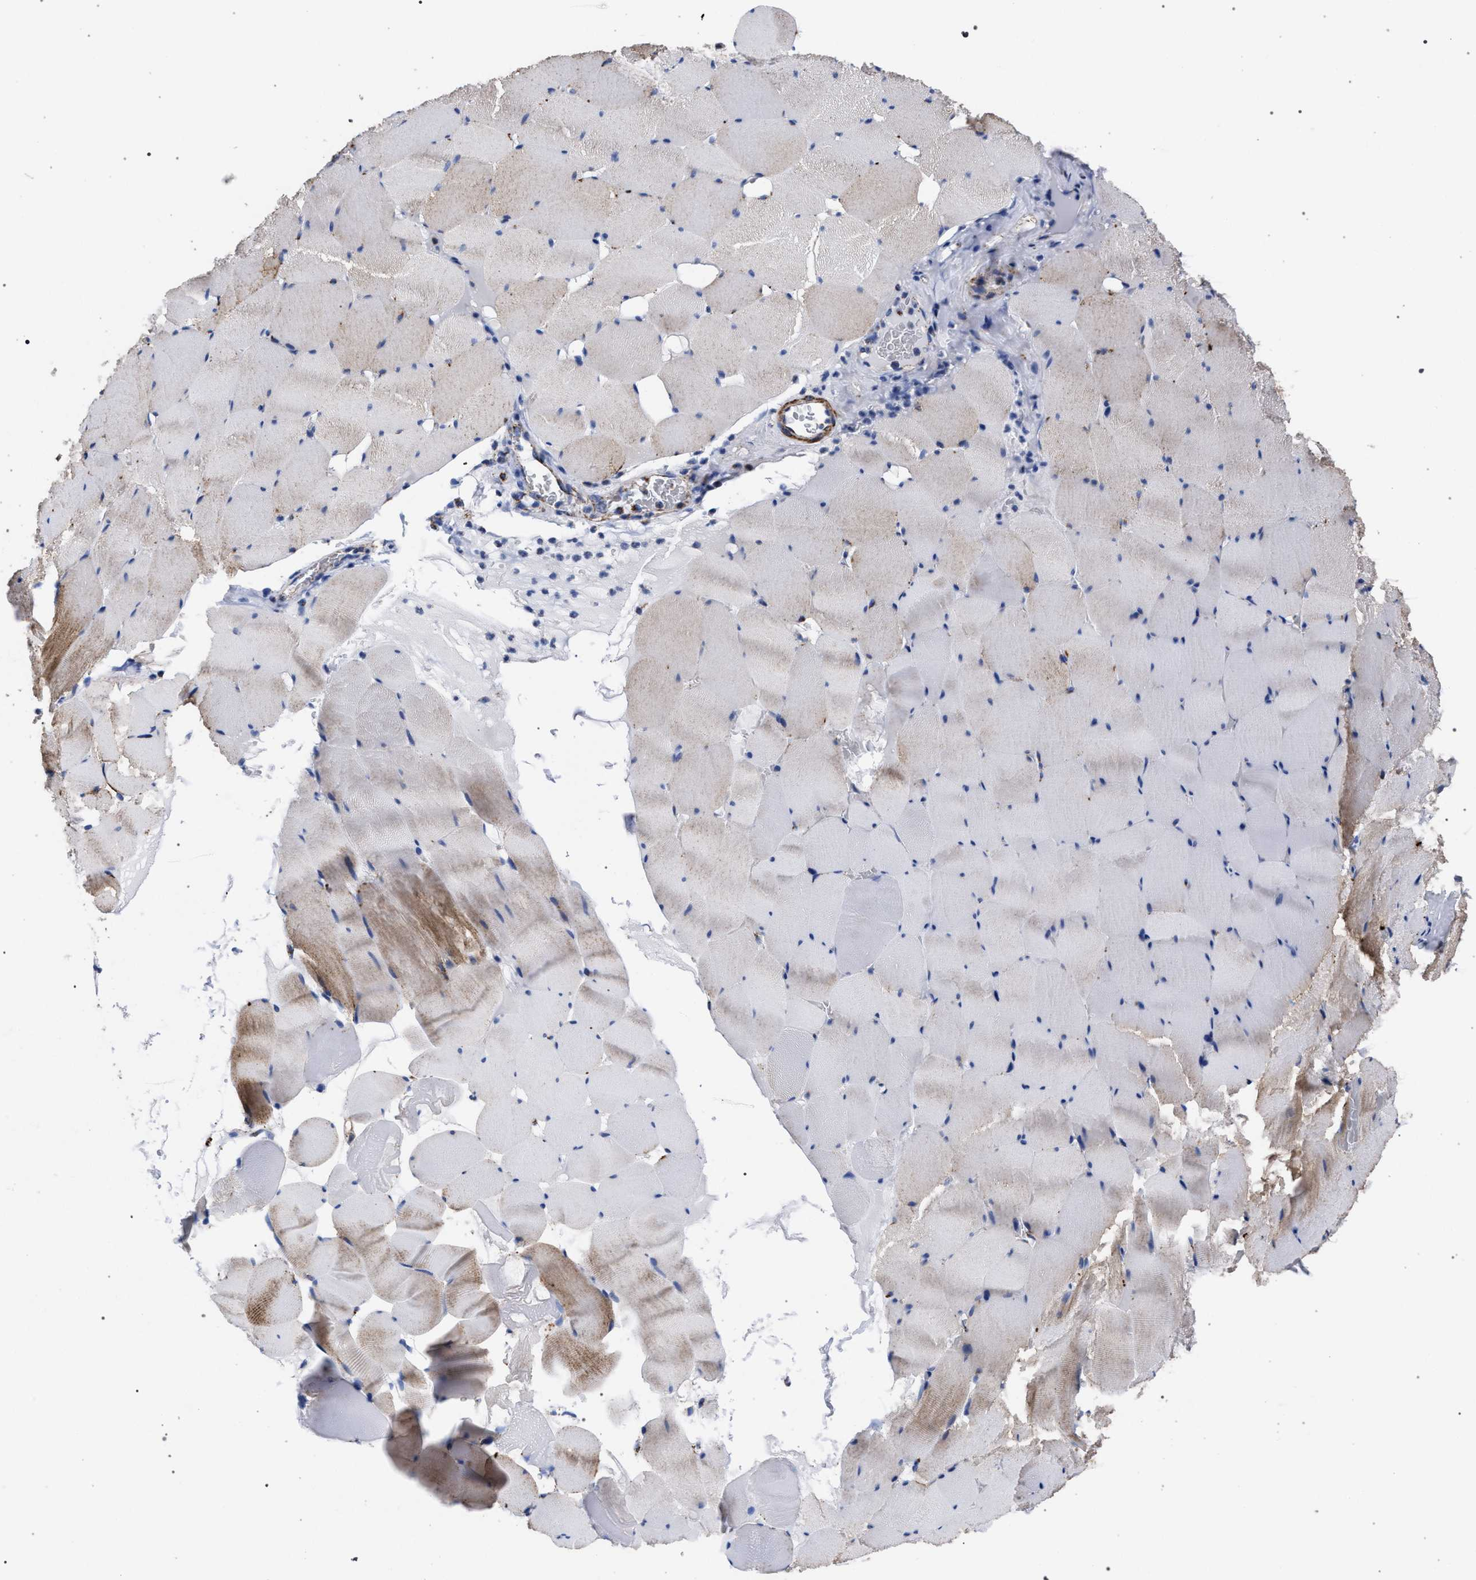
{"staining": {"intensity": "moderate", "quantity": "25%-75%", "location": "cytoplasmic/membranous"}, "tissue": "skeletal muscle", "cell_type": "Myocytes", "image_type": "normal", "snomed": [{"axis": "morphology", "description": "Normal tissue, NOS"}, {"axis": "topography", "description": "Skeletal muscle"}], "caption": "An immunohistochemistry (IHC) image of unremarkable tissue is shown. Protein staining in brown labels moderate cytoplasmic/membranous positivity in skeletal muscle within myocytes. (DAB (3,3'-diaminobenzidine) = brown stain, brightfield microscopy at high magnification).", "gene": "ACADS", "patient": {"sex": "male", "age": 62}}